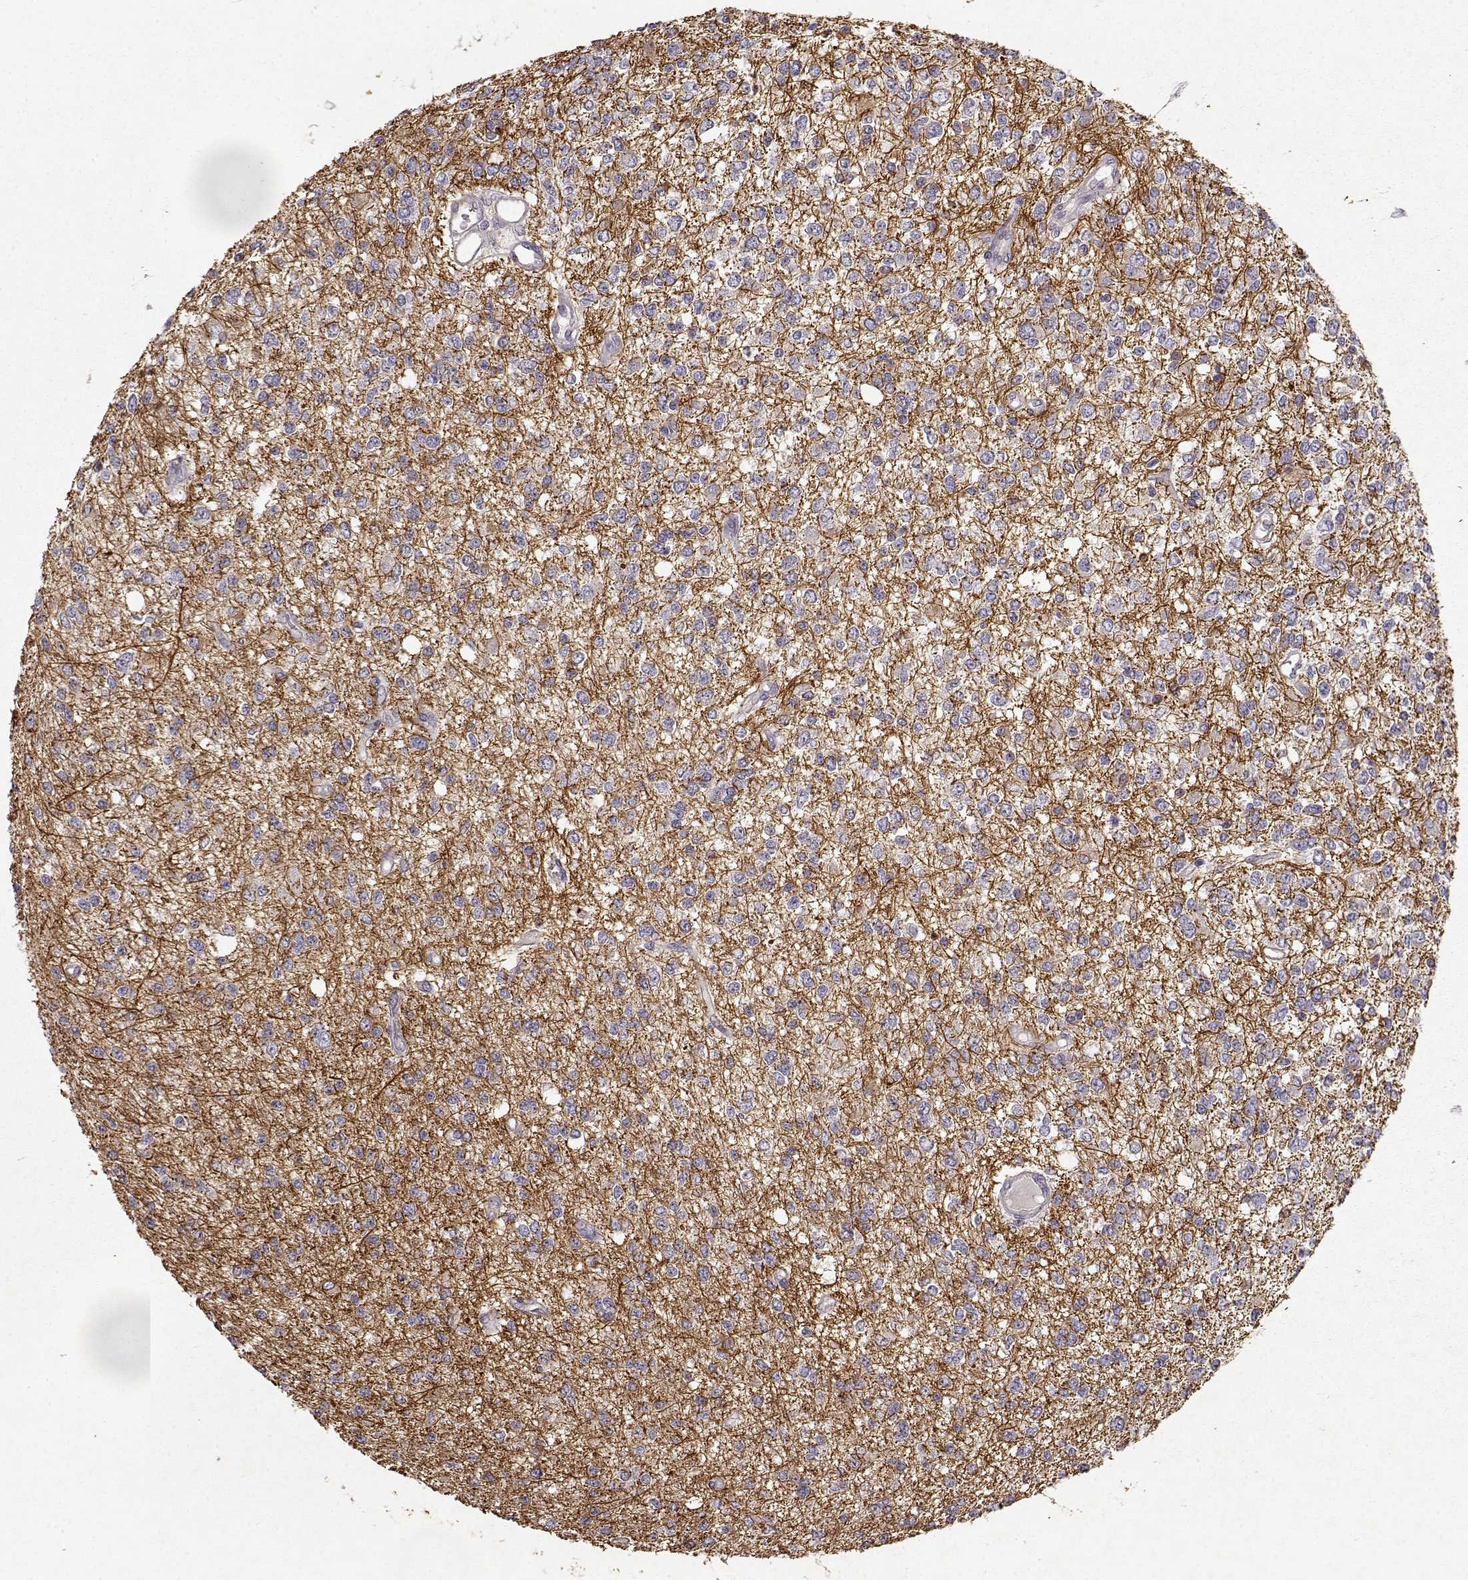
{"staining": {"intensity": "negative", "quantity": "none", "location": "none"}, "tissue": "glioma", "cell_type": "Tumor cells", "image_type": "cancer", "snomed": [{"axis": "morphology", "description": "Glioma, malignant, Low grade"}, {"axis": "topography", "description": "Brain"}], "caption": "IHC of human glioma reveals no positivity in tumor cells. The staining is performed using DAB (3,3'-diaminobenzidine) brown chromogen with nuclei counter-stained in using hematoxylin.", "gene": "ERBB3", "patient": {"sex": "male", "age": 67}}